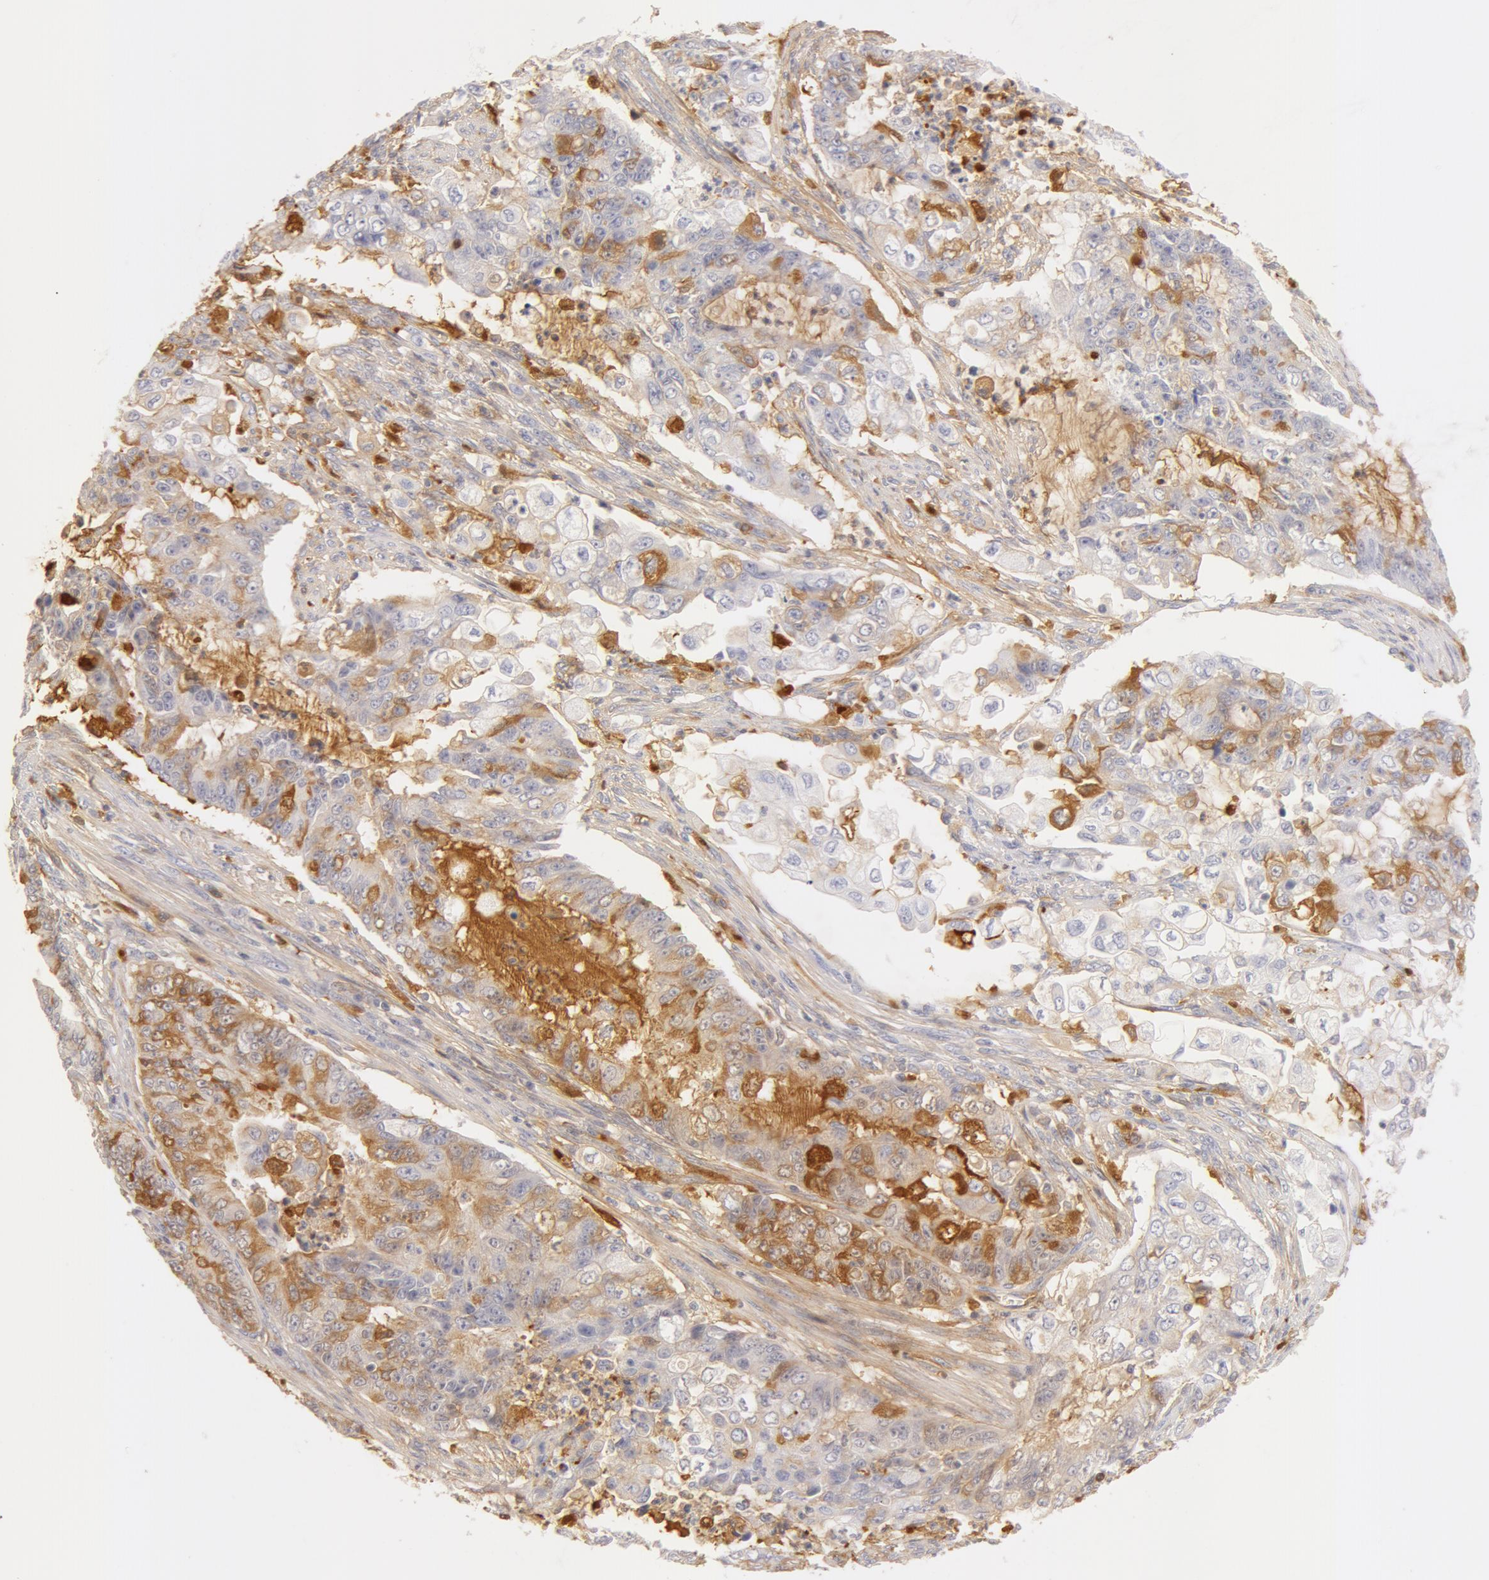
{"staining": {"intensity": "negative", "quantity": "none", "location": "none"}, "tissue": "endometrial cancer", "cell_type": "Tumor cells", "image_type": "cancer", "snomed": [{"axis": "morphology", "description": "Adenocarcinoma, NOS"}, {"axis": "topography", "description": "Endometrium"}], "caption": "Immunohistochemistry of endometrial cancer reveals no expression in tumor cells.", "gene": "AHSG", "patient": {"sex": "female", "age": 75}}